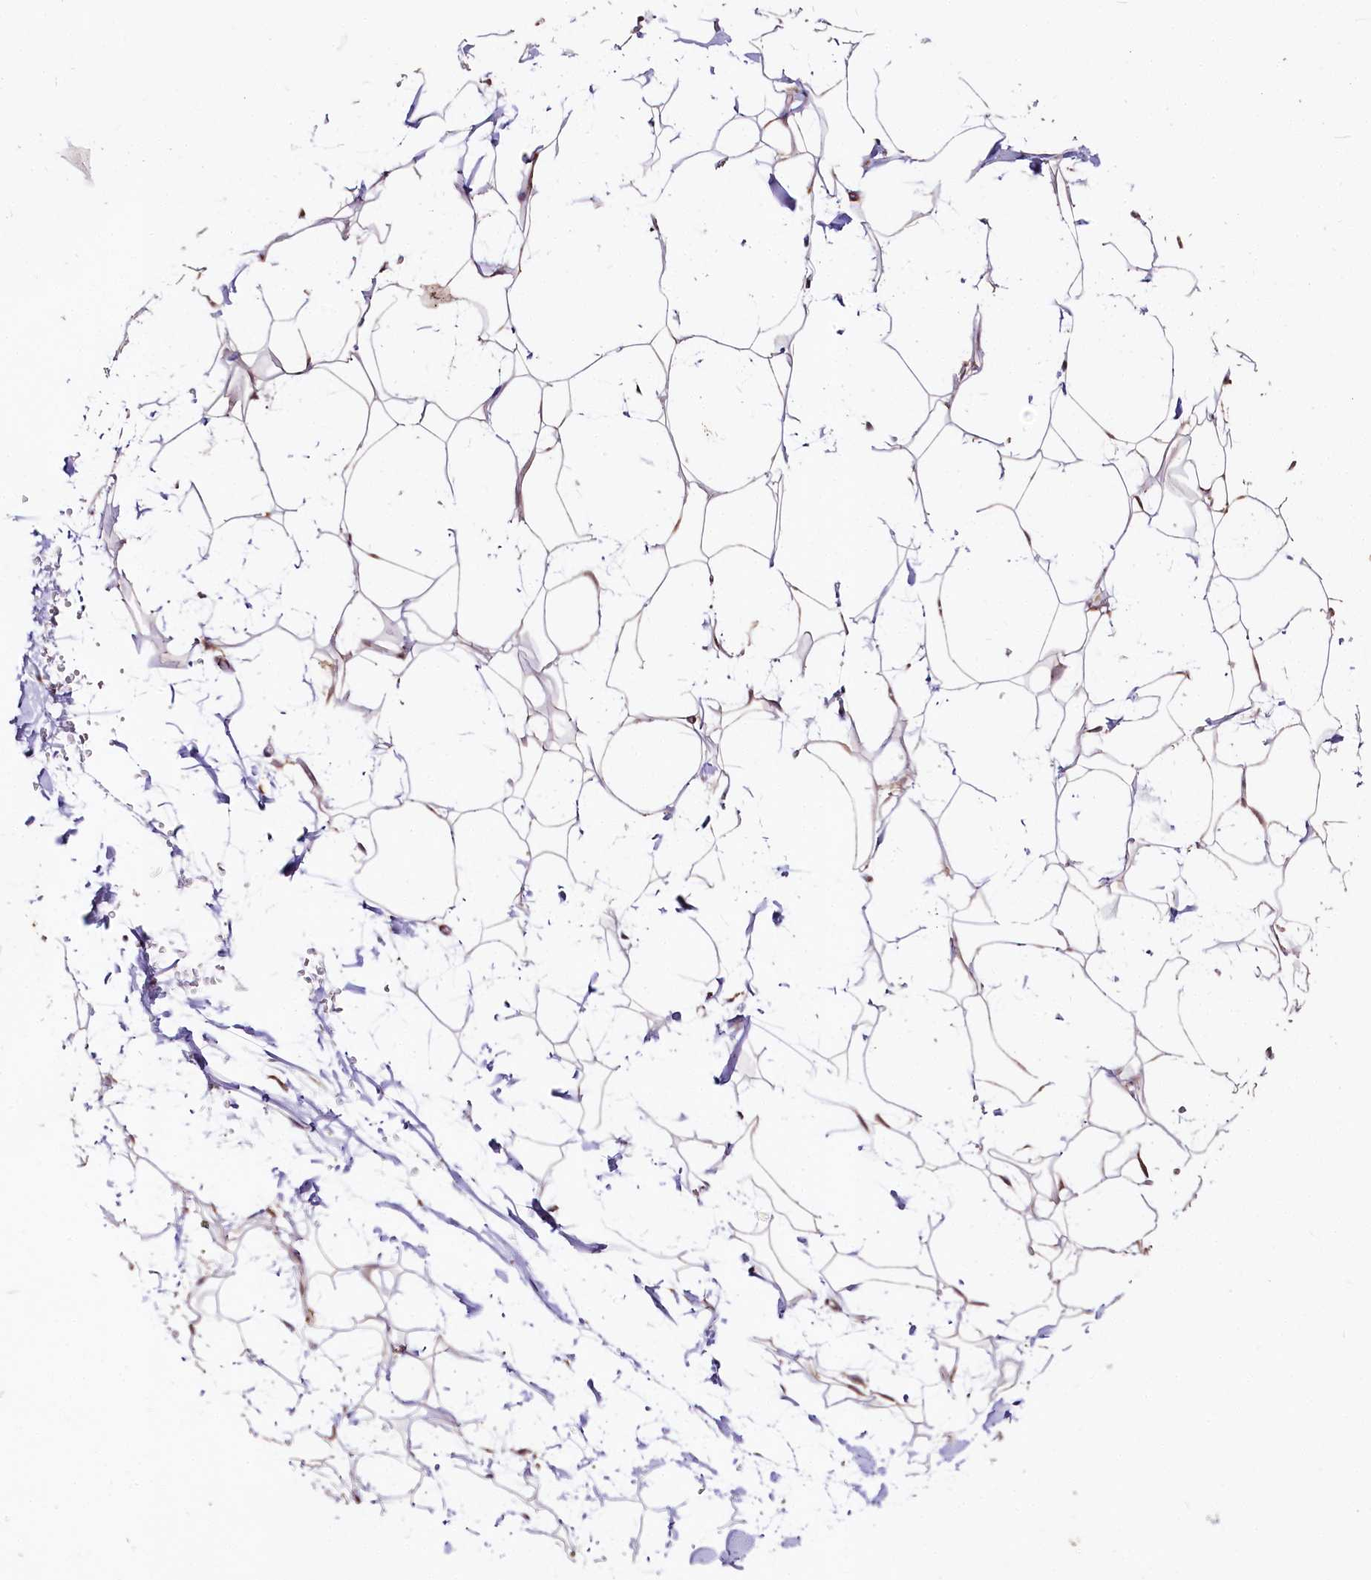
{"staining": {"intensity": "moderate", "quantity": "25%-75%", "location": "nuclear"}, "tissue": "adipose tissue", "cell_type": "Adipocytes", "image_type": "normal", "snomed": [{"axis": "morphology", "description": "Normal tissue, NOS"}, {"axis": "topography", "description": "Breast"}], "caption": "Immunohistochemistry (IHC) photomicrograph of benign adipose tissue: adipose tissue stained using IHC reveals medium levels of moderate protein expression localized specifically in the nuclear of adipocytes, appearing as a nuclear brown color.", "gene": "CNPY2", "patient": {"sex": "female", "age": 26}}